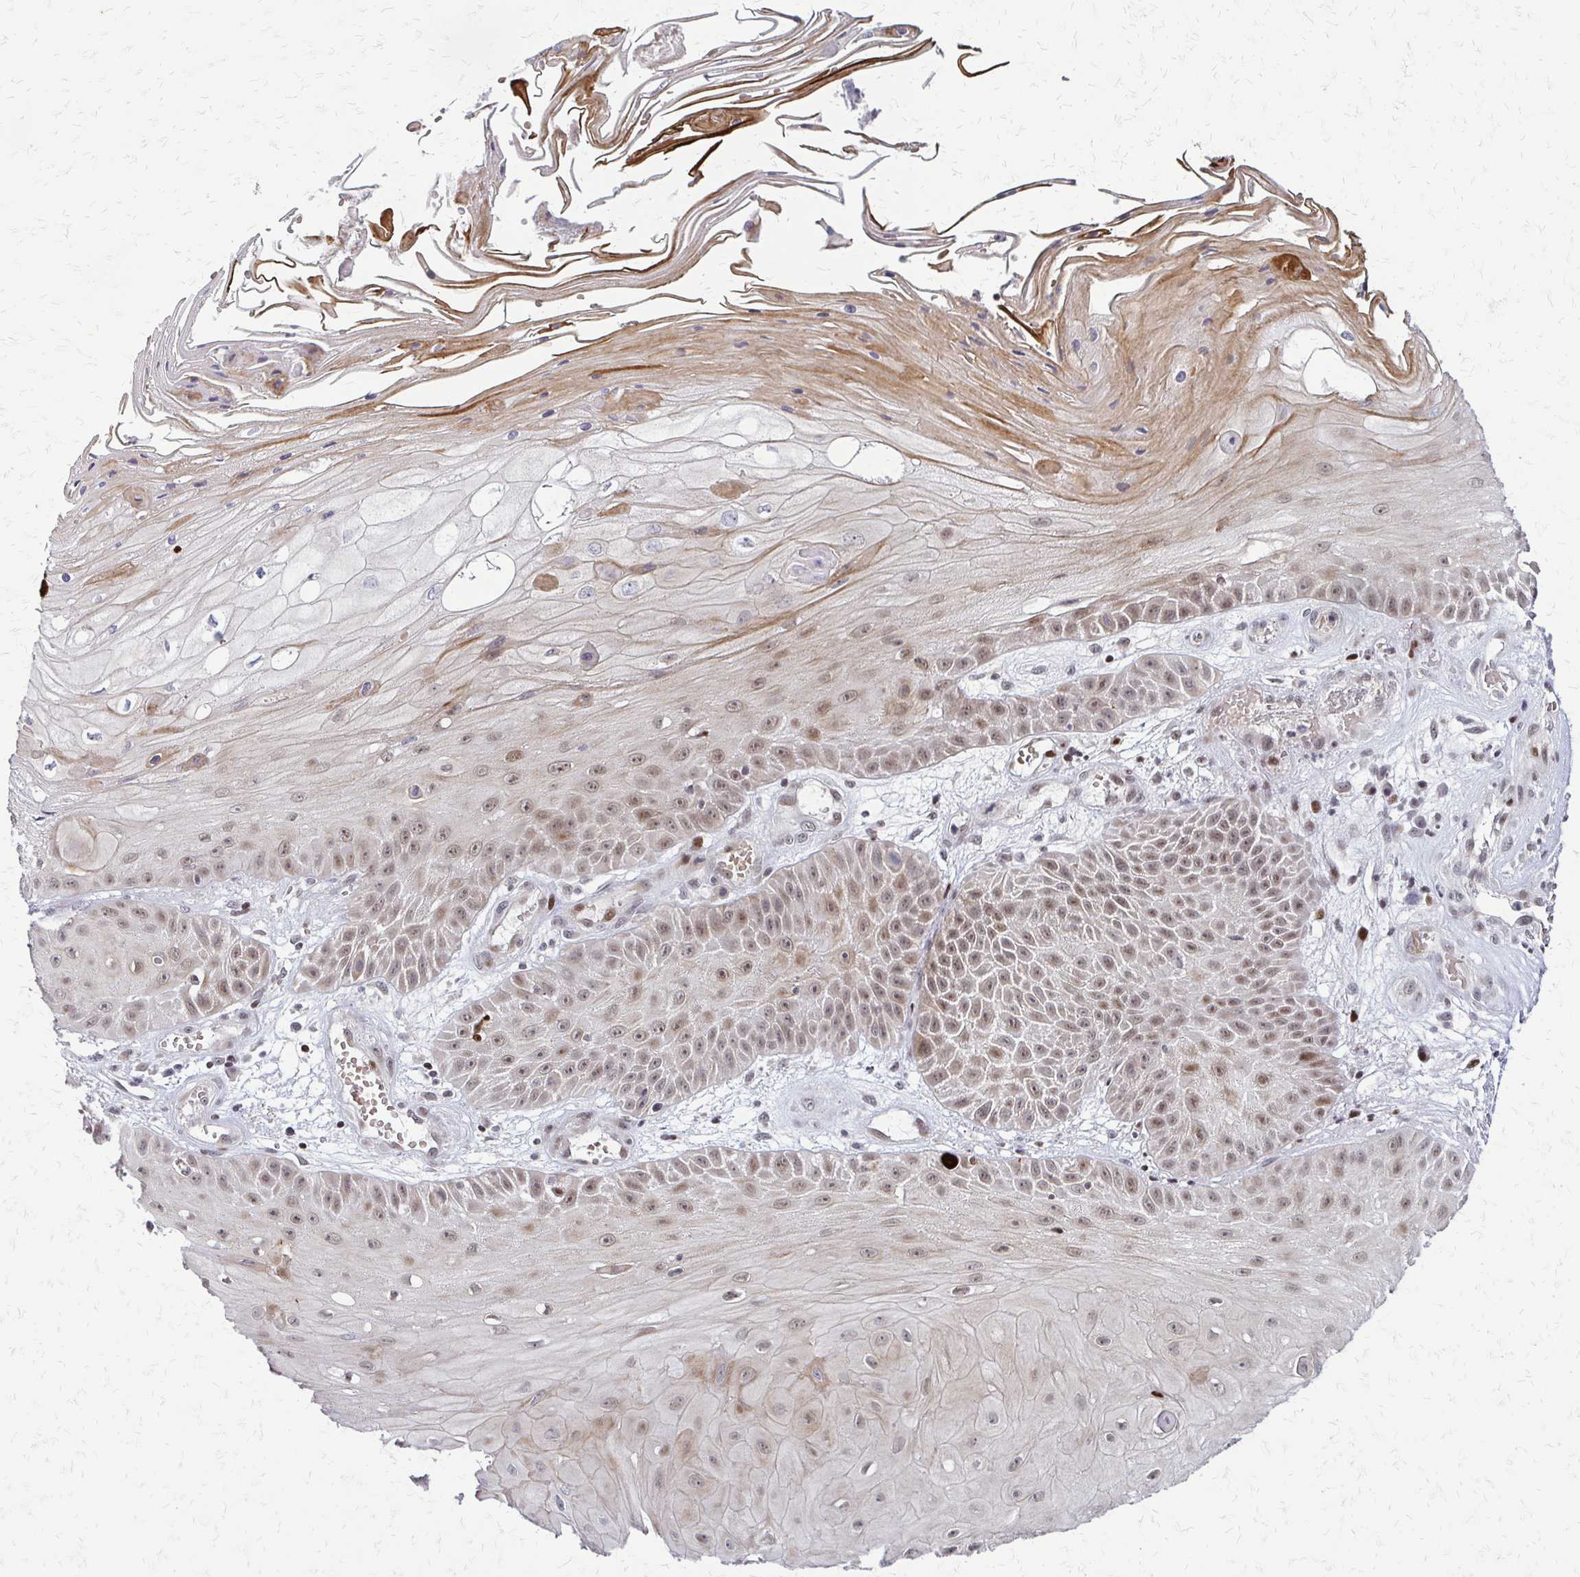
{"staining": {"intensity": "moderate", "quantity": "25%-75%", "location": "cytoplasmic/membranous,nuclear"}, "tissue": "skin cancer", "cell_type": "Tumor cells", "image_type": "cancer", "snomed": [{"axis": "morphology", "description": "Squamous cell carcinoma, NOS"}, {"axis": "topography", "description": "Skin"}], "caption": "An immunohistochemistry (IHC) image of neoplastic tissue is shown. Protein staining in brown shows moderate cytoplasmic/membranous and nuclear positivity in skin cancer (squamous cell carcinoma) within tumor cells. (Brightfield microscopy of DAB IHC at high magnification).", "gene": "TRIR", "patient": {"sex": "male", "age": 70}}